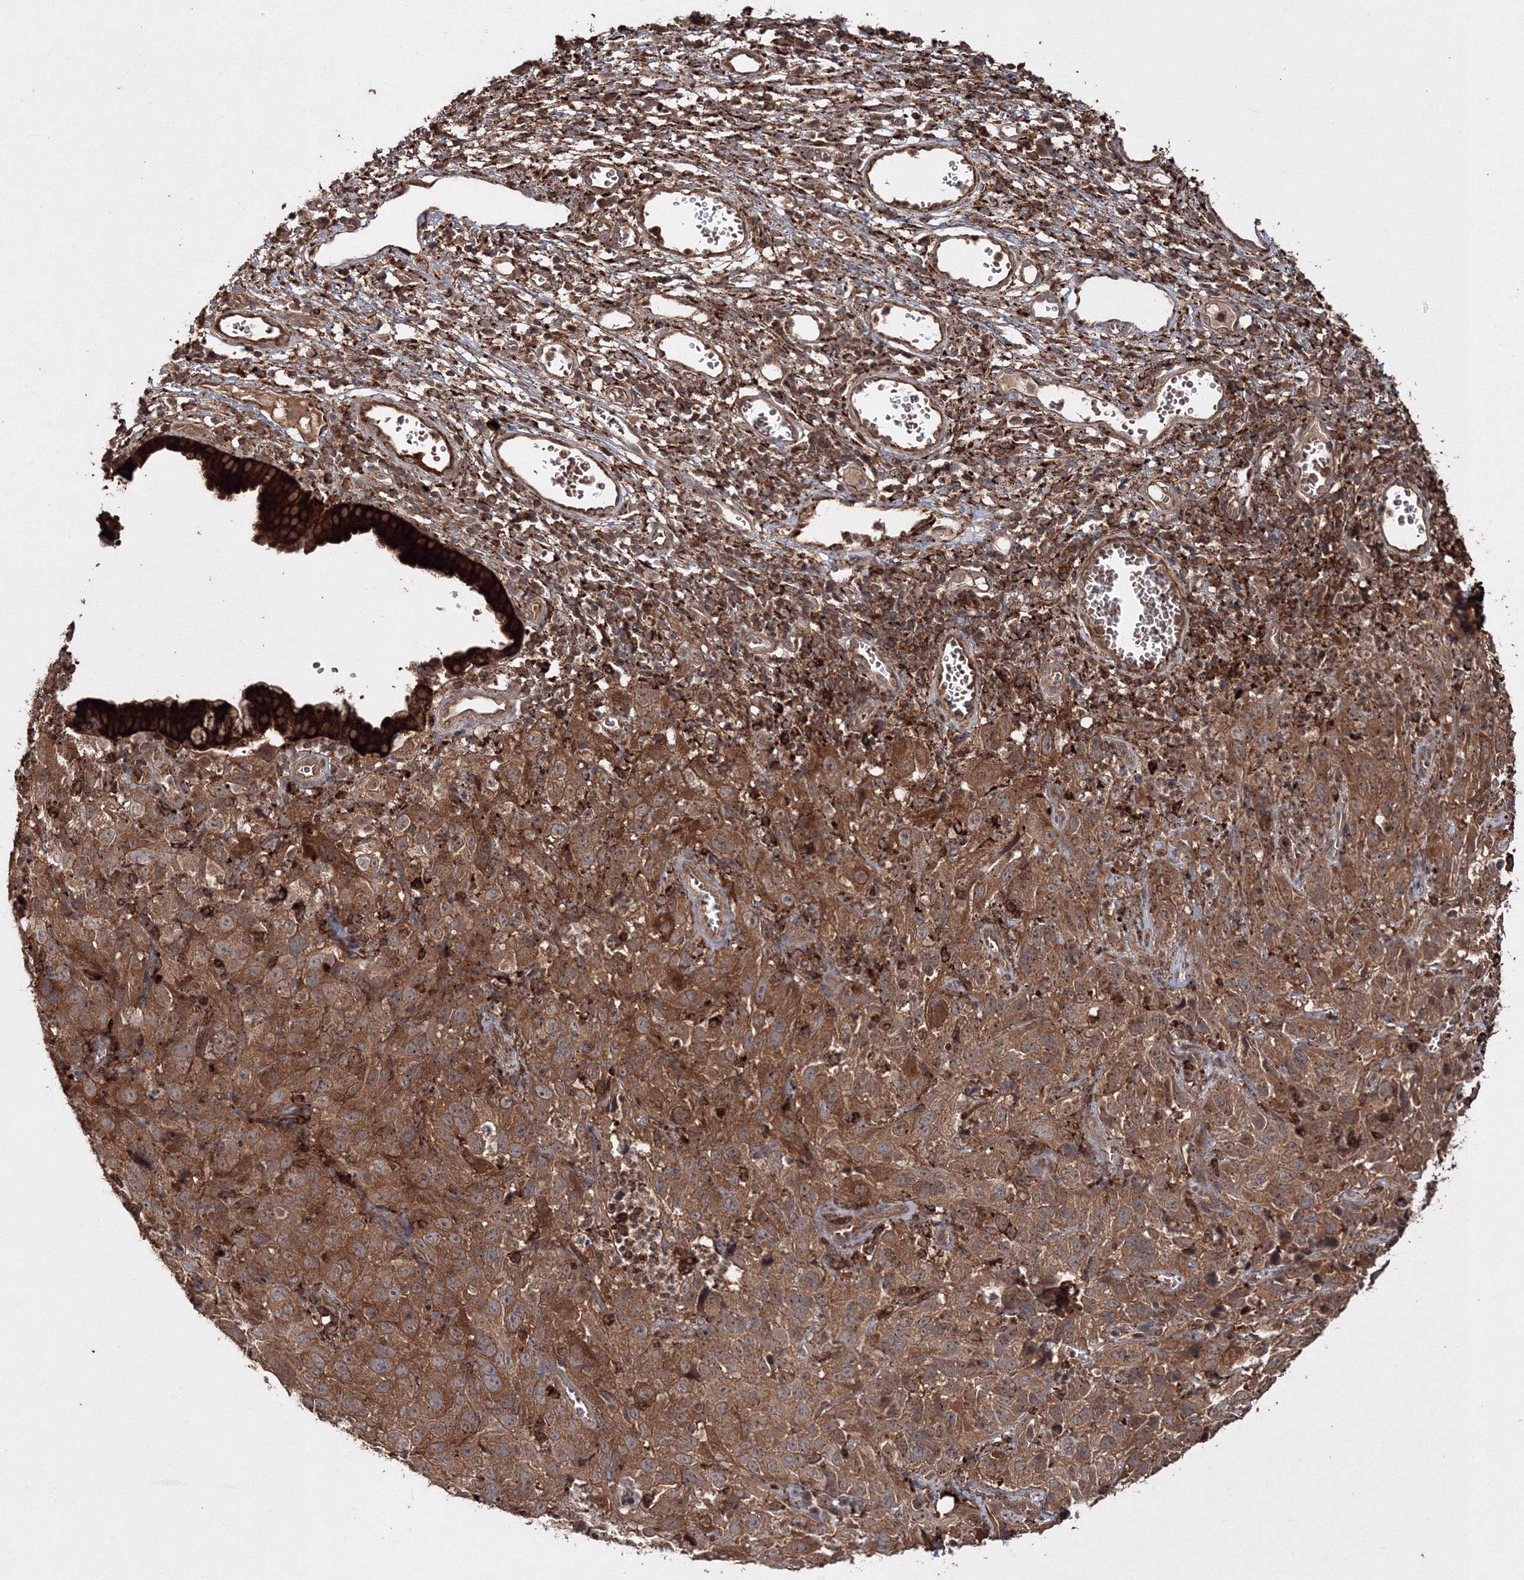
{"staining": {"intensity": "strong", "quantity": ">75%", "location": "cytoplasmic/membranous"}, "tissue": "cervical cancer", "cell_type": "Tumor cells", "image_type": "cancer", "snomed": [{"axis": "morphology", "description": "Squamous cell carcinoma, NOS"}, {"axis": "topography", "description": "Cervix"}], "caption": "Cervical squamous cell carcinoma stained with a protein marker exhibits strong staining in tumor cells.", "gene": "DDO", "patient": {"sex": "female", "age": 32}}